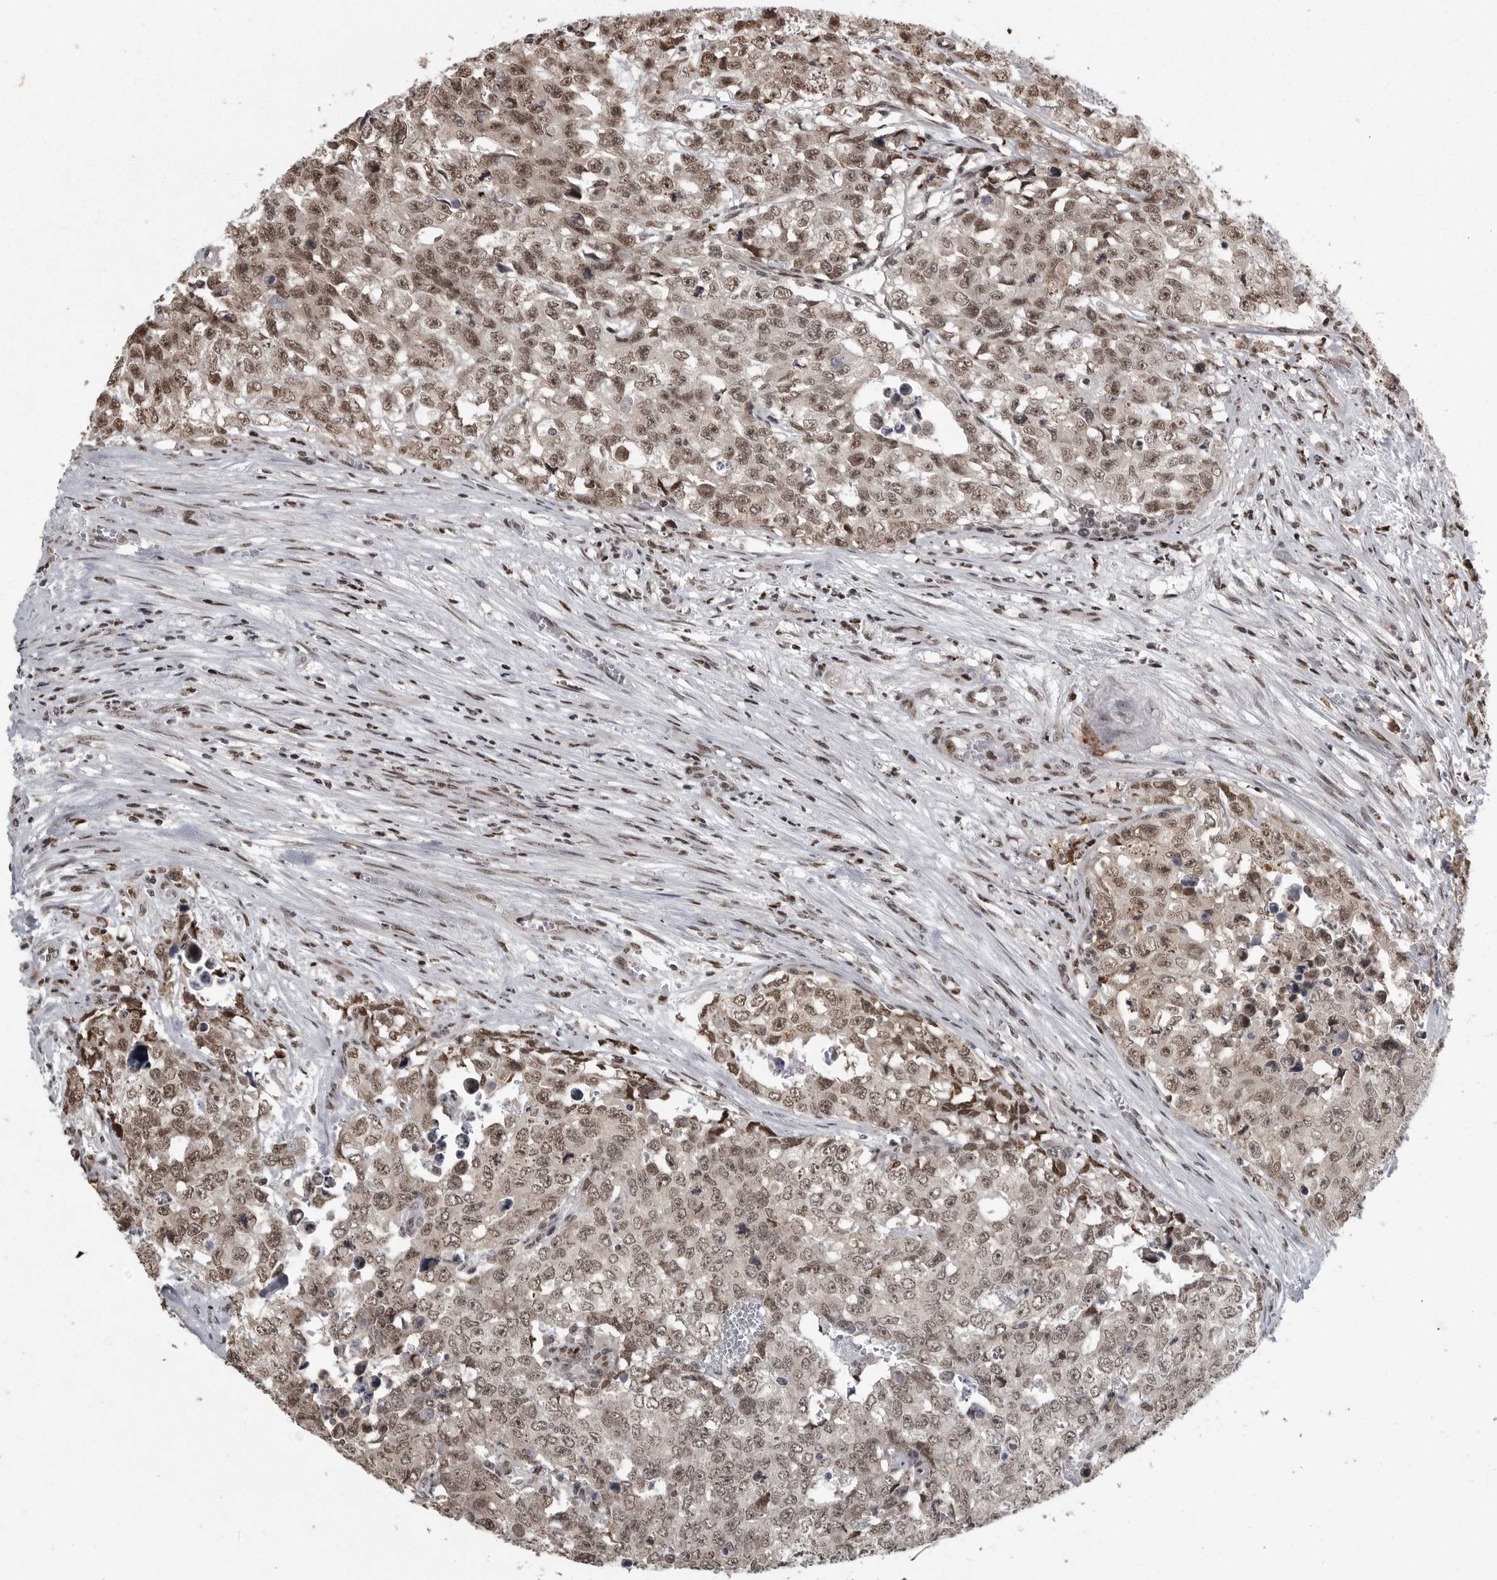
{"staining": {"intensity": "moderate", "quantity": ">75%", "location": "nuclear"}, "tissue": "testis cancer", "cell_type": "Tumor cells", "image_type": "cancer", "snomed": [{"axis": "morphology", "description": "Carcinoma, Embryonal, NOS"}, {"axis": "topography", "description": "Testis"}], "caption": "Tumor cells demonstrate medium levels of moderate nuclear staining in about >75% of cells in testis embryonal carcinoma.", "gene": "YAF2", "patient": {"sex": "male", "age": 28}}